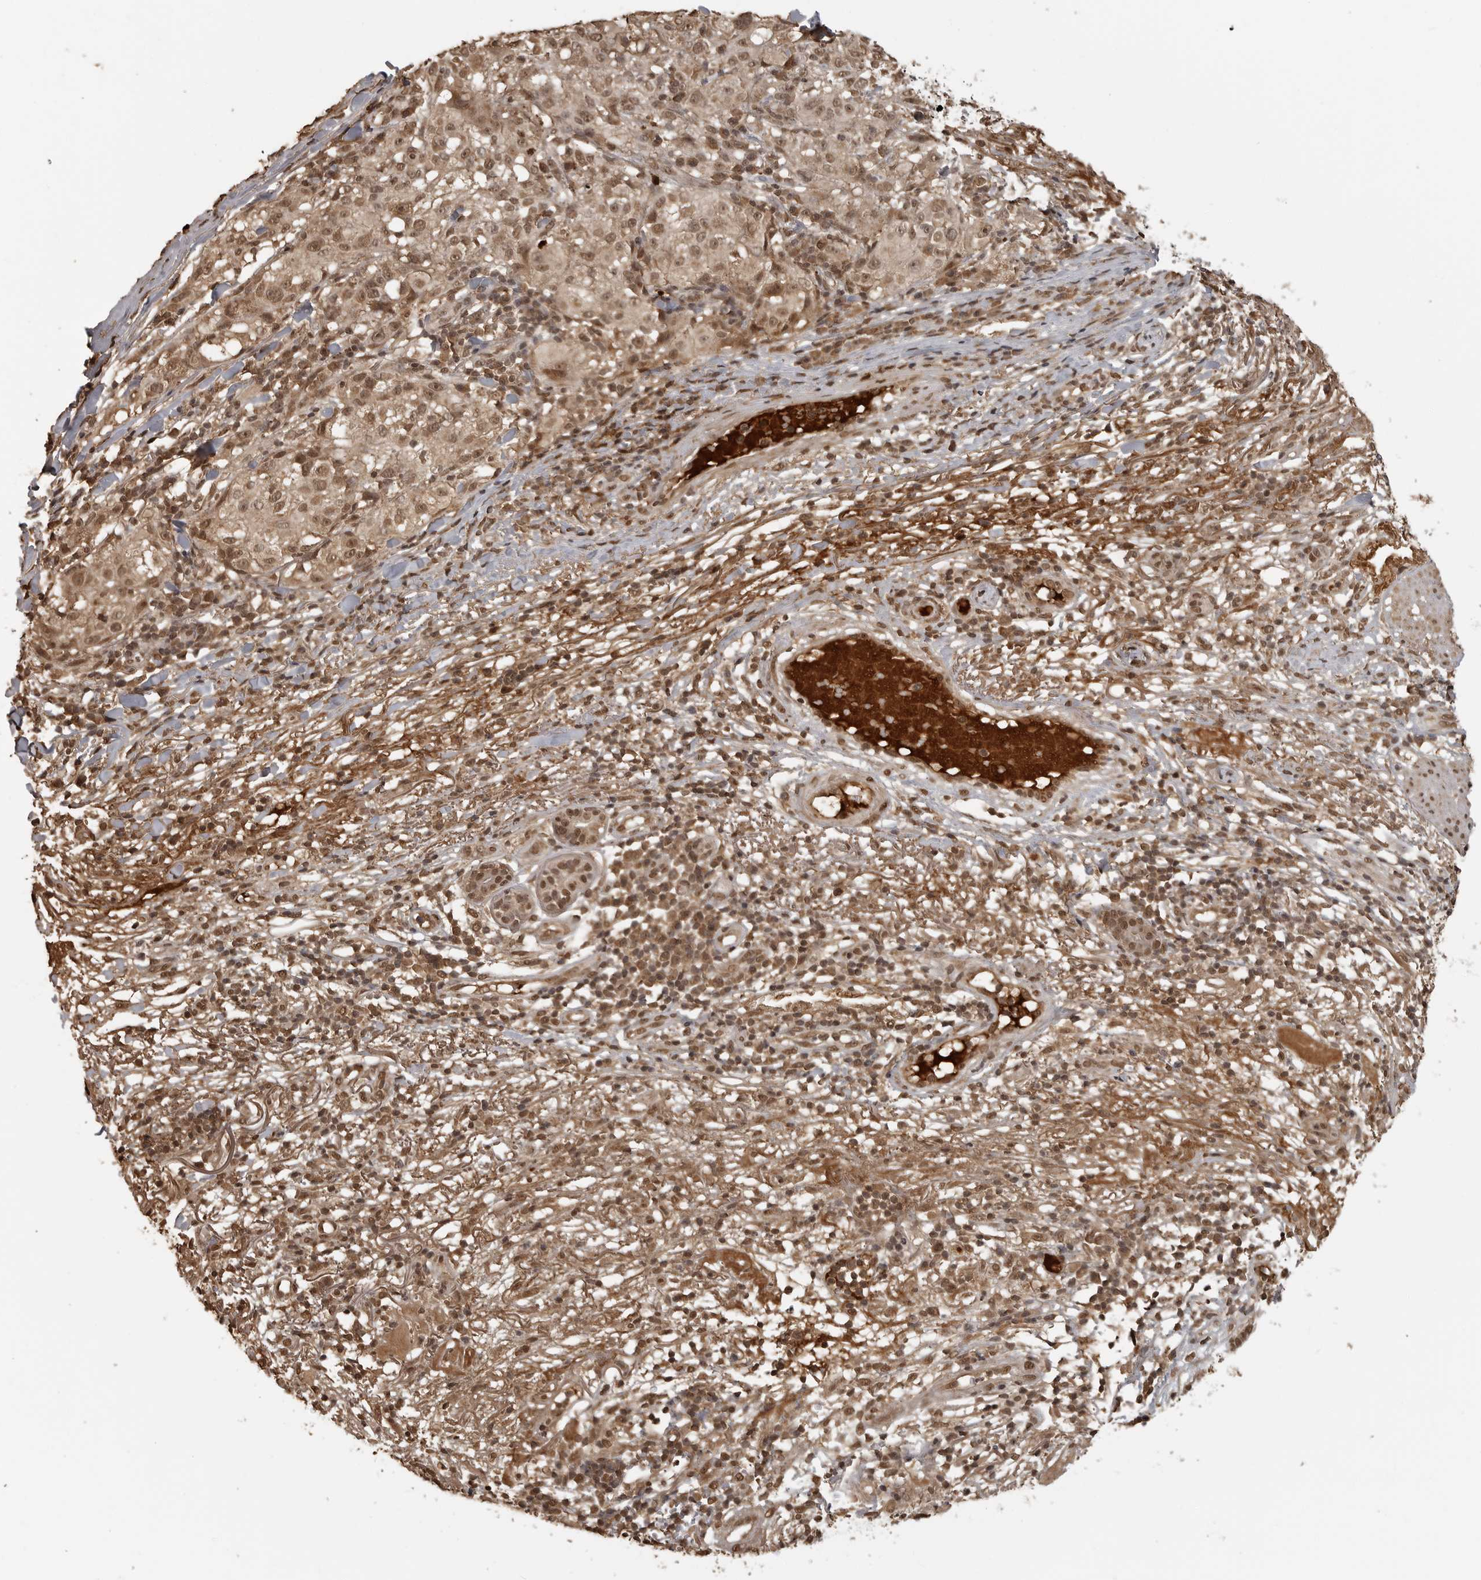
{"staining": {"intensity": "moderate", "quantity": ">75%", "location": "nuclear"}, "tissue": "melanoma", "cell_type": "Tumor cells", "image_type": "cancer", "snomed": [{"axis": "morphology", "description": "Necrosis, NOS"}, {"axis": "morphology", "description": "Malignant melanoma, NOS"}, {"axis": "topography", "description": "Skin"}], "caption": "This micrograph demonstrates malignant melanoma stained with IHC to label a protein in brown. The nuclear of tumor cells show moderate positivity for the protein. Nuclei are counter-stained blue.", "gene": "CLOCK", "patient": {"sex": "female", "age": 87}}